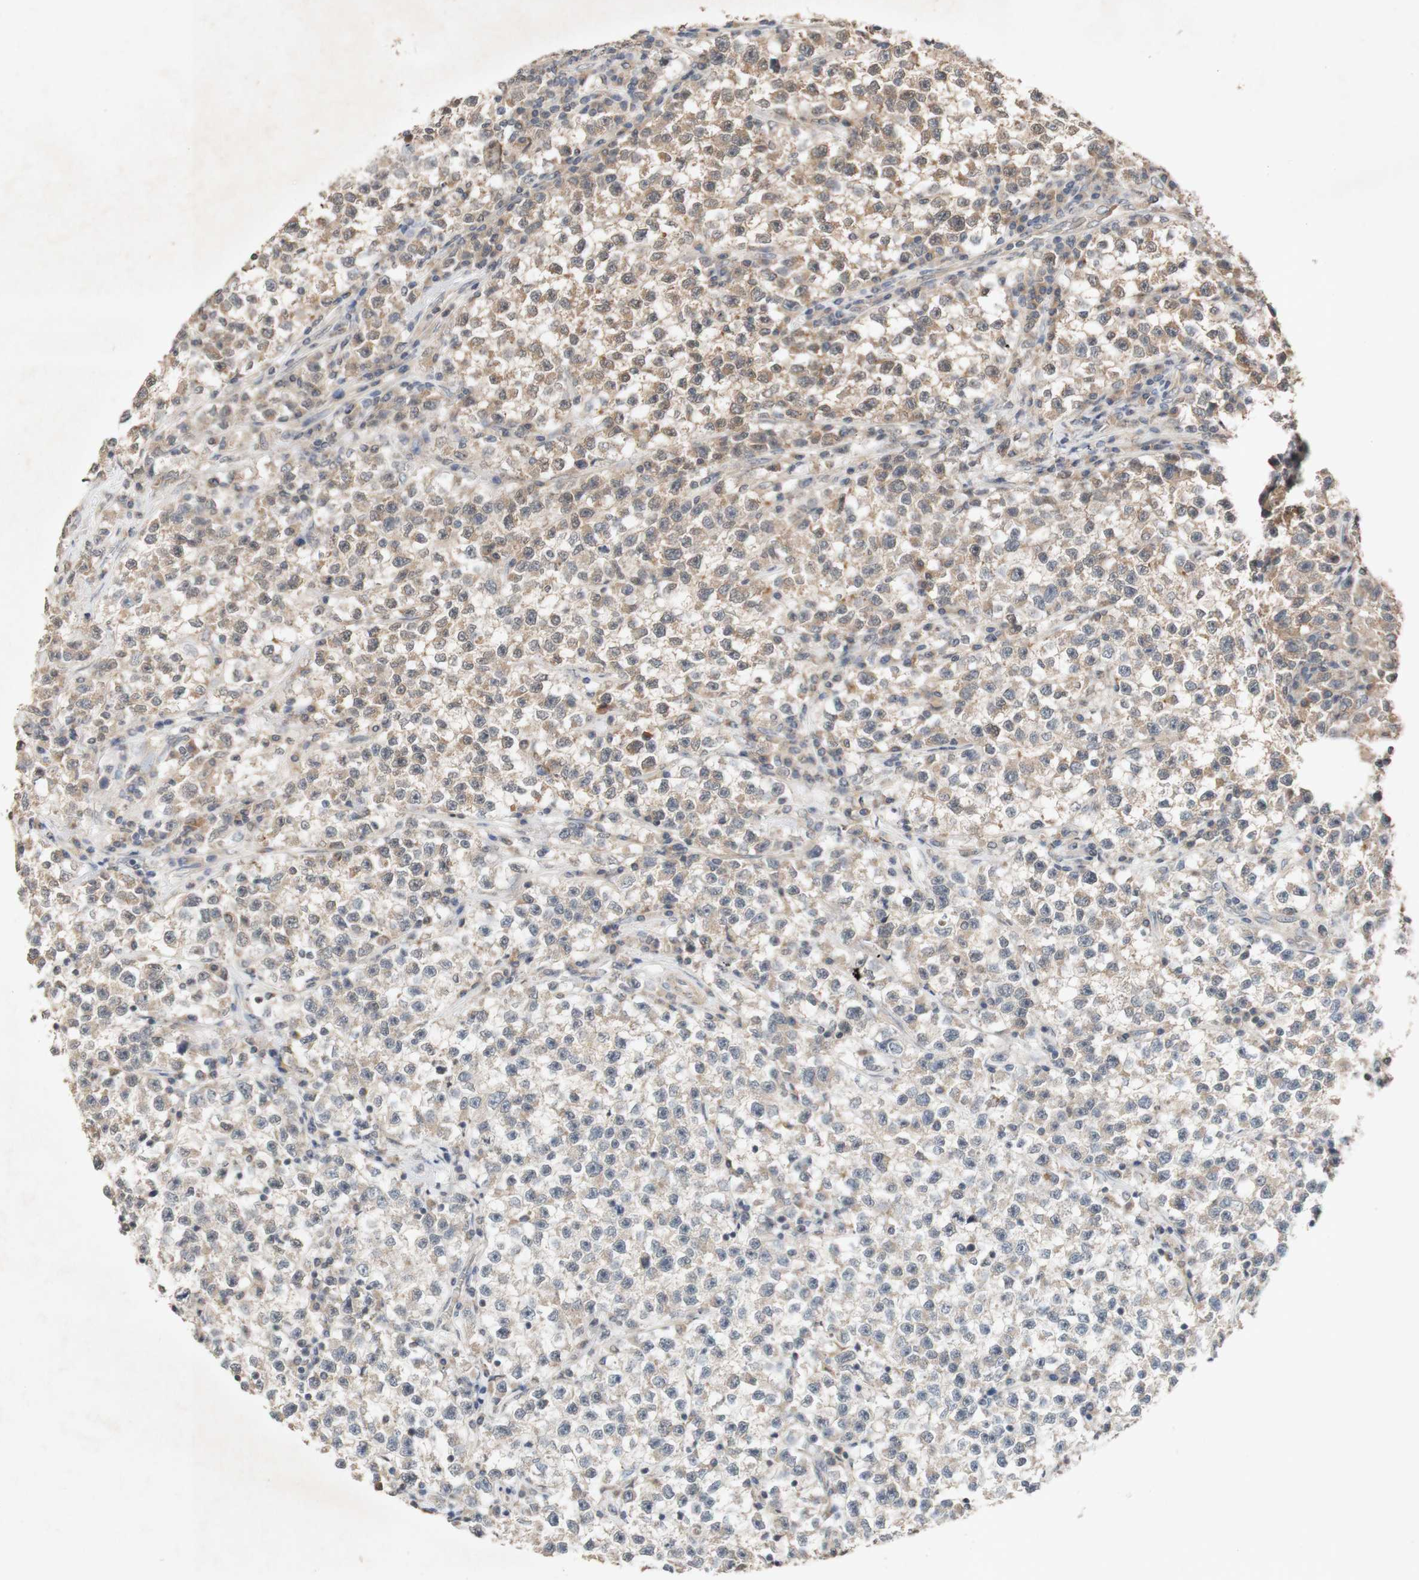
{"staining": {"intensity": "weak", "quantity": ">75%", "location": "cytoplasmic/membranous"}, "tissue": "testis cancer", "cell_type": "Tumor cells", "image_type": "cancer", "snomed": [{"axis": "morphology", "description": "Seminoma, NOS"}, {"axis": "topography", "description": "Testis"}], "caption": "This micrograph exhibits immunohistochemistry (IHC) staining of human seminoma (testis), with low weak cytoplasmic/membranous expression in approximately >75% of tumor cells.", "gene": "PIN1", "patient": {"sex": "male", "age": 22}}